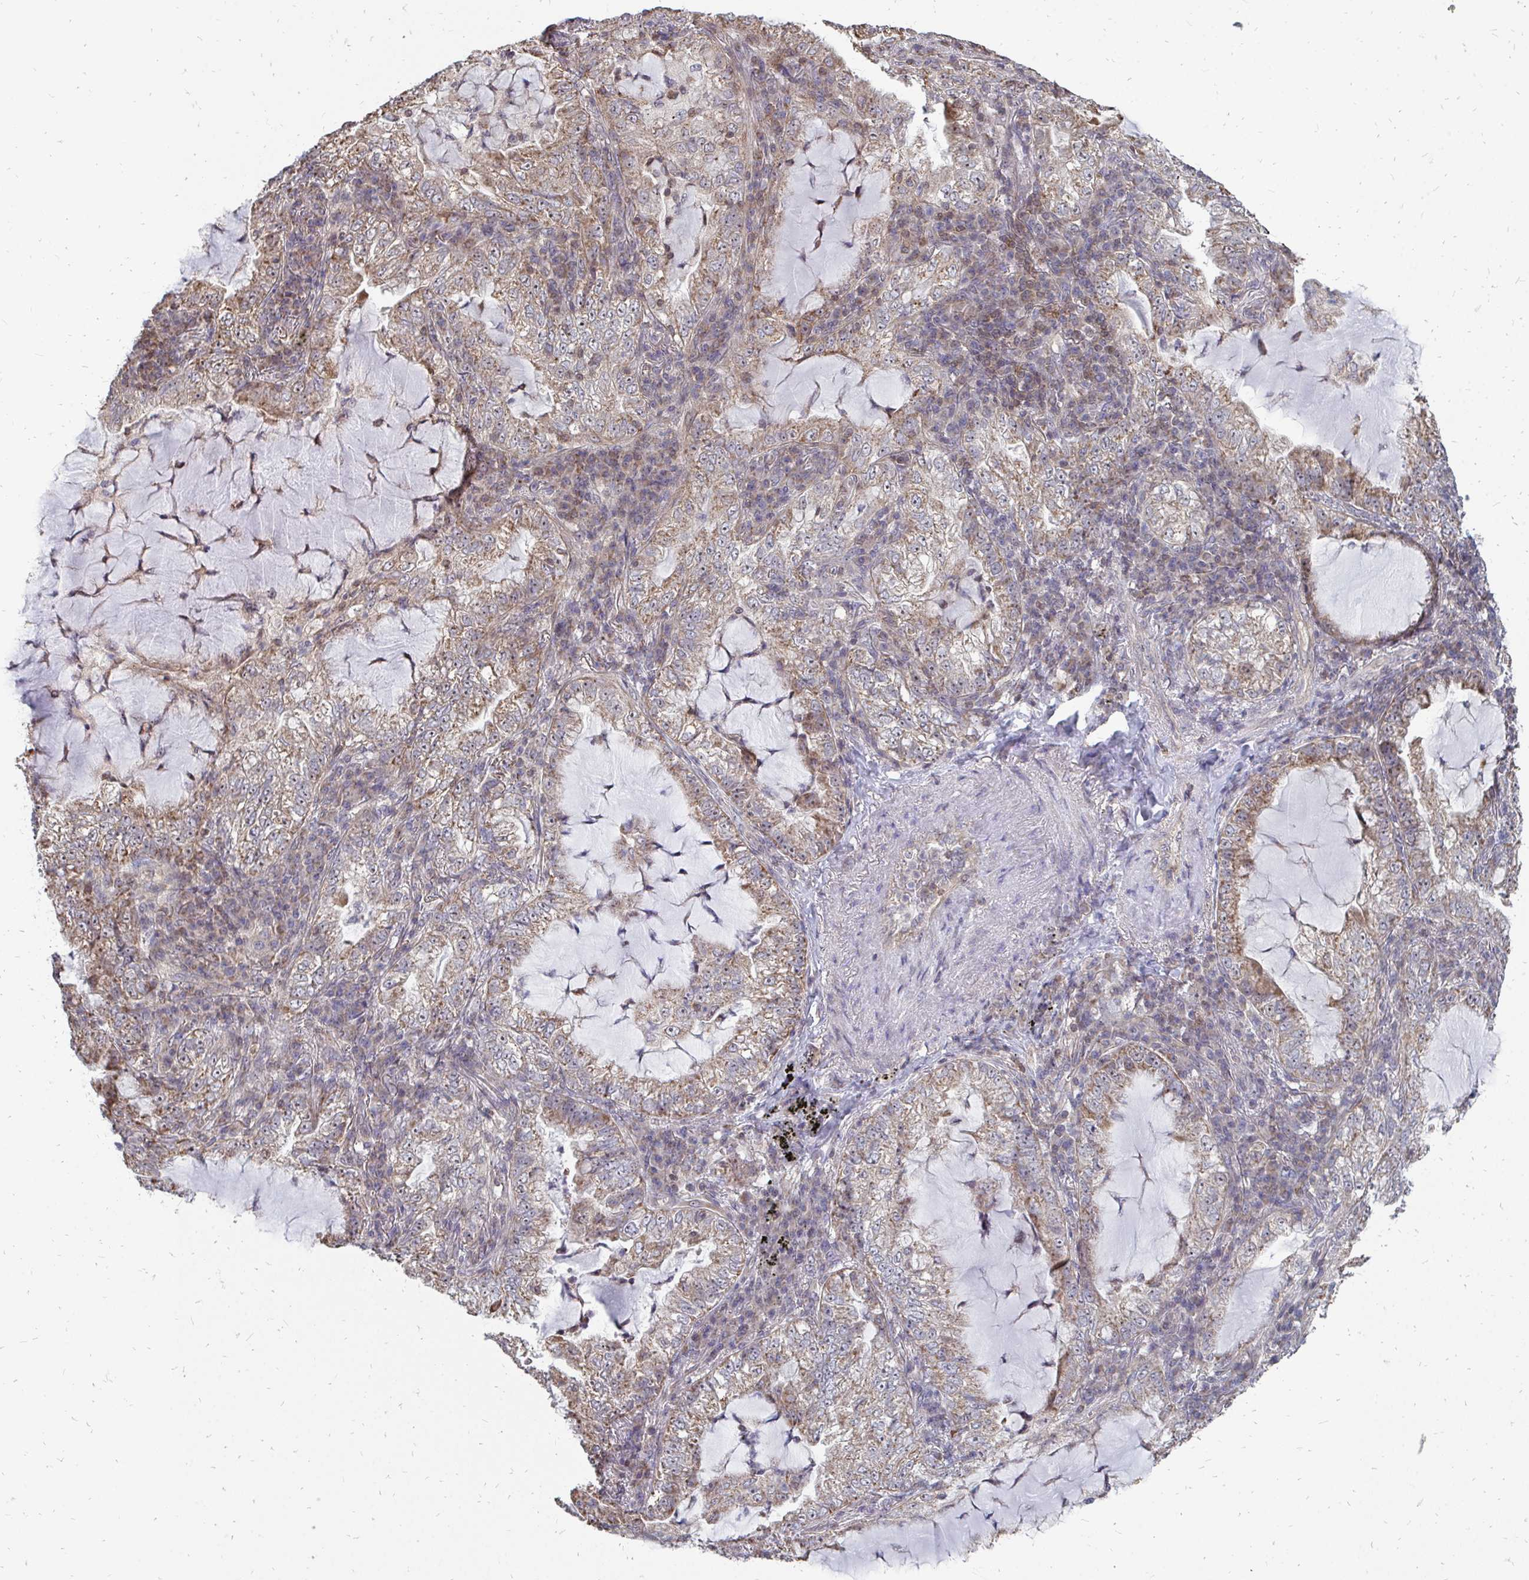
{"staining": {"intensity": "weak", "quantity": ">75%", "location": "cytoplasmic/membranous"}, "tissue": "lung cancer", "cell_type": "Tumor cells", "image_type": "cancer", "snomed": [{"axis": "morphology", "description": "Adenocarcinoma, NOS"}, {"axis": "topography", "description": "Lung"}], "caption": "Protein expression analysis of adenocarcinoma (lung) demonstrates weak cytoplasmic/membranous staining in approximately >75% of tumor cells.", "gene": "DNAJA2", "patient": {"sex": "female", "age": 73}}